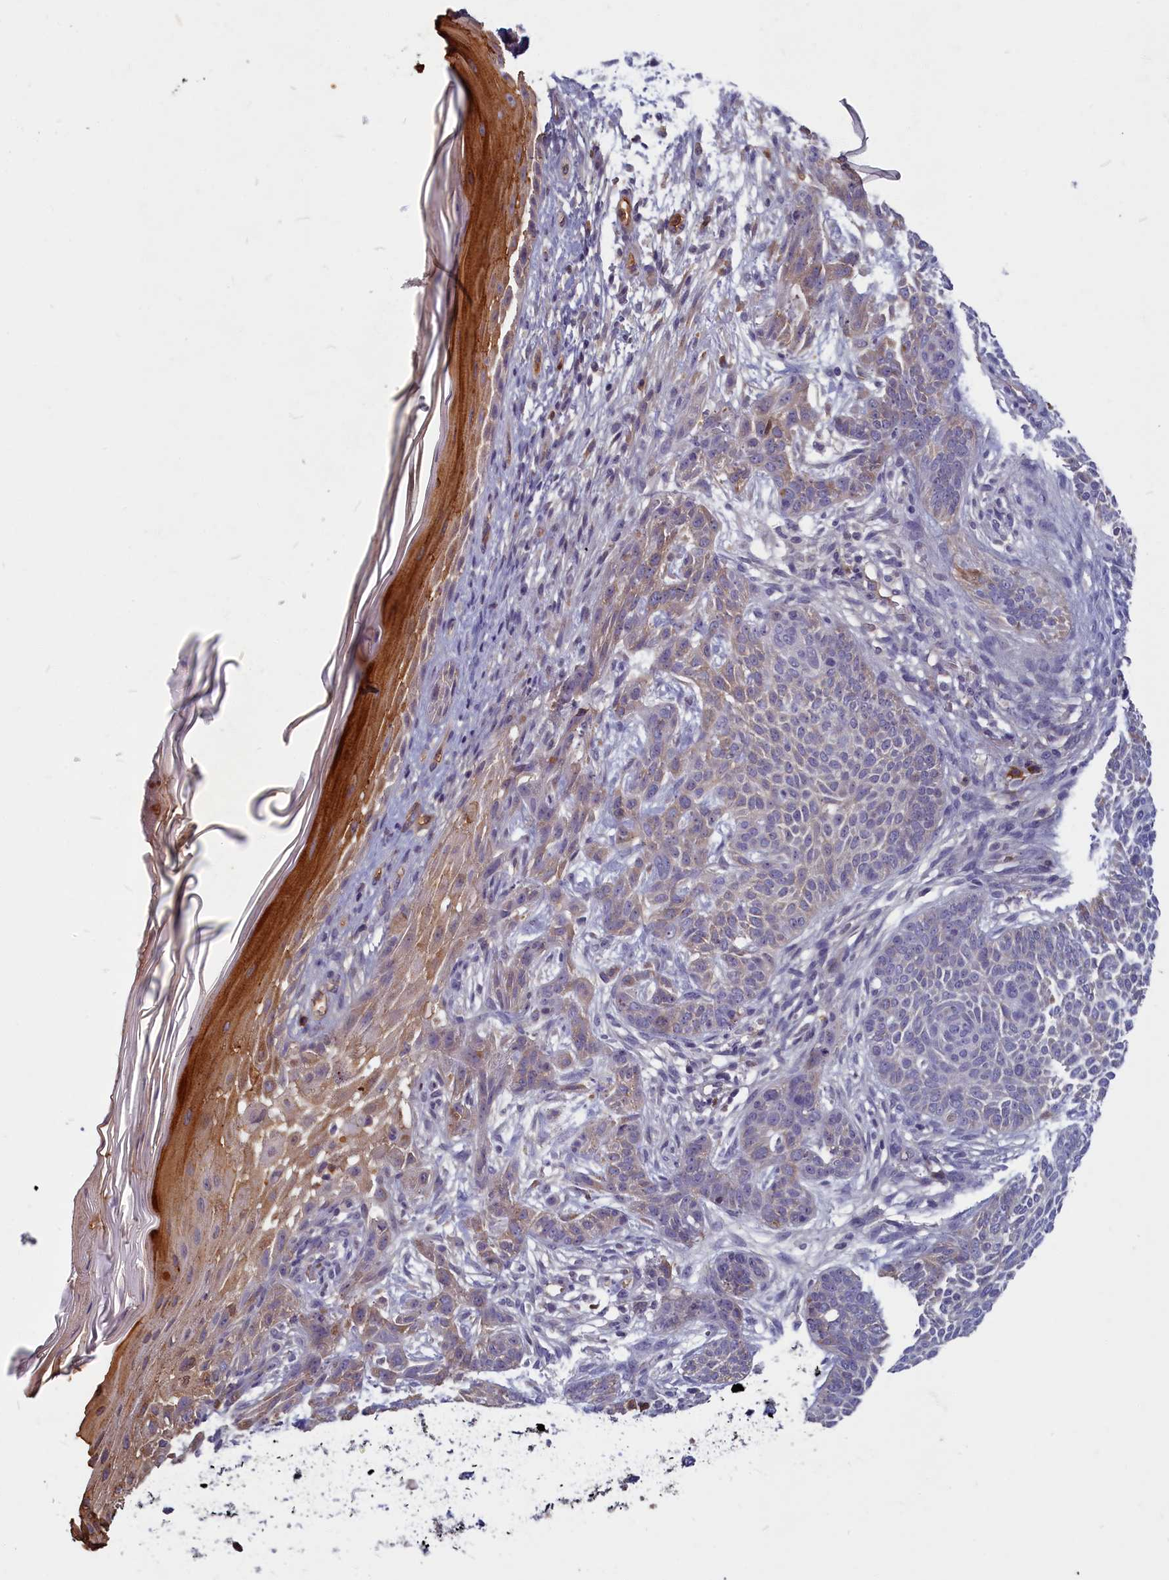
{"staining": {"intensity": "weak", "quantity": "<25%", "location": "cytoplasmic/membranous"}, "tissue": "skin cancer", "cell_type": "Tumor cells", "image_type": "cancer", "snomed": [{"axis": "morphology", "description": "Basal cell carcinoma"}, {"axis": "topography", "description": "Skin"}], "caption": "Human skin basal cell carcinoma stained for a protein using IHC shows no expression in tumor cells.", "gene": "SV2C", "patient": {"sex": "male", "age": 85}}